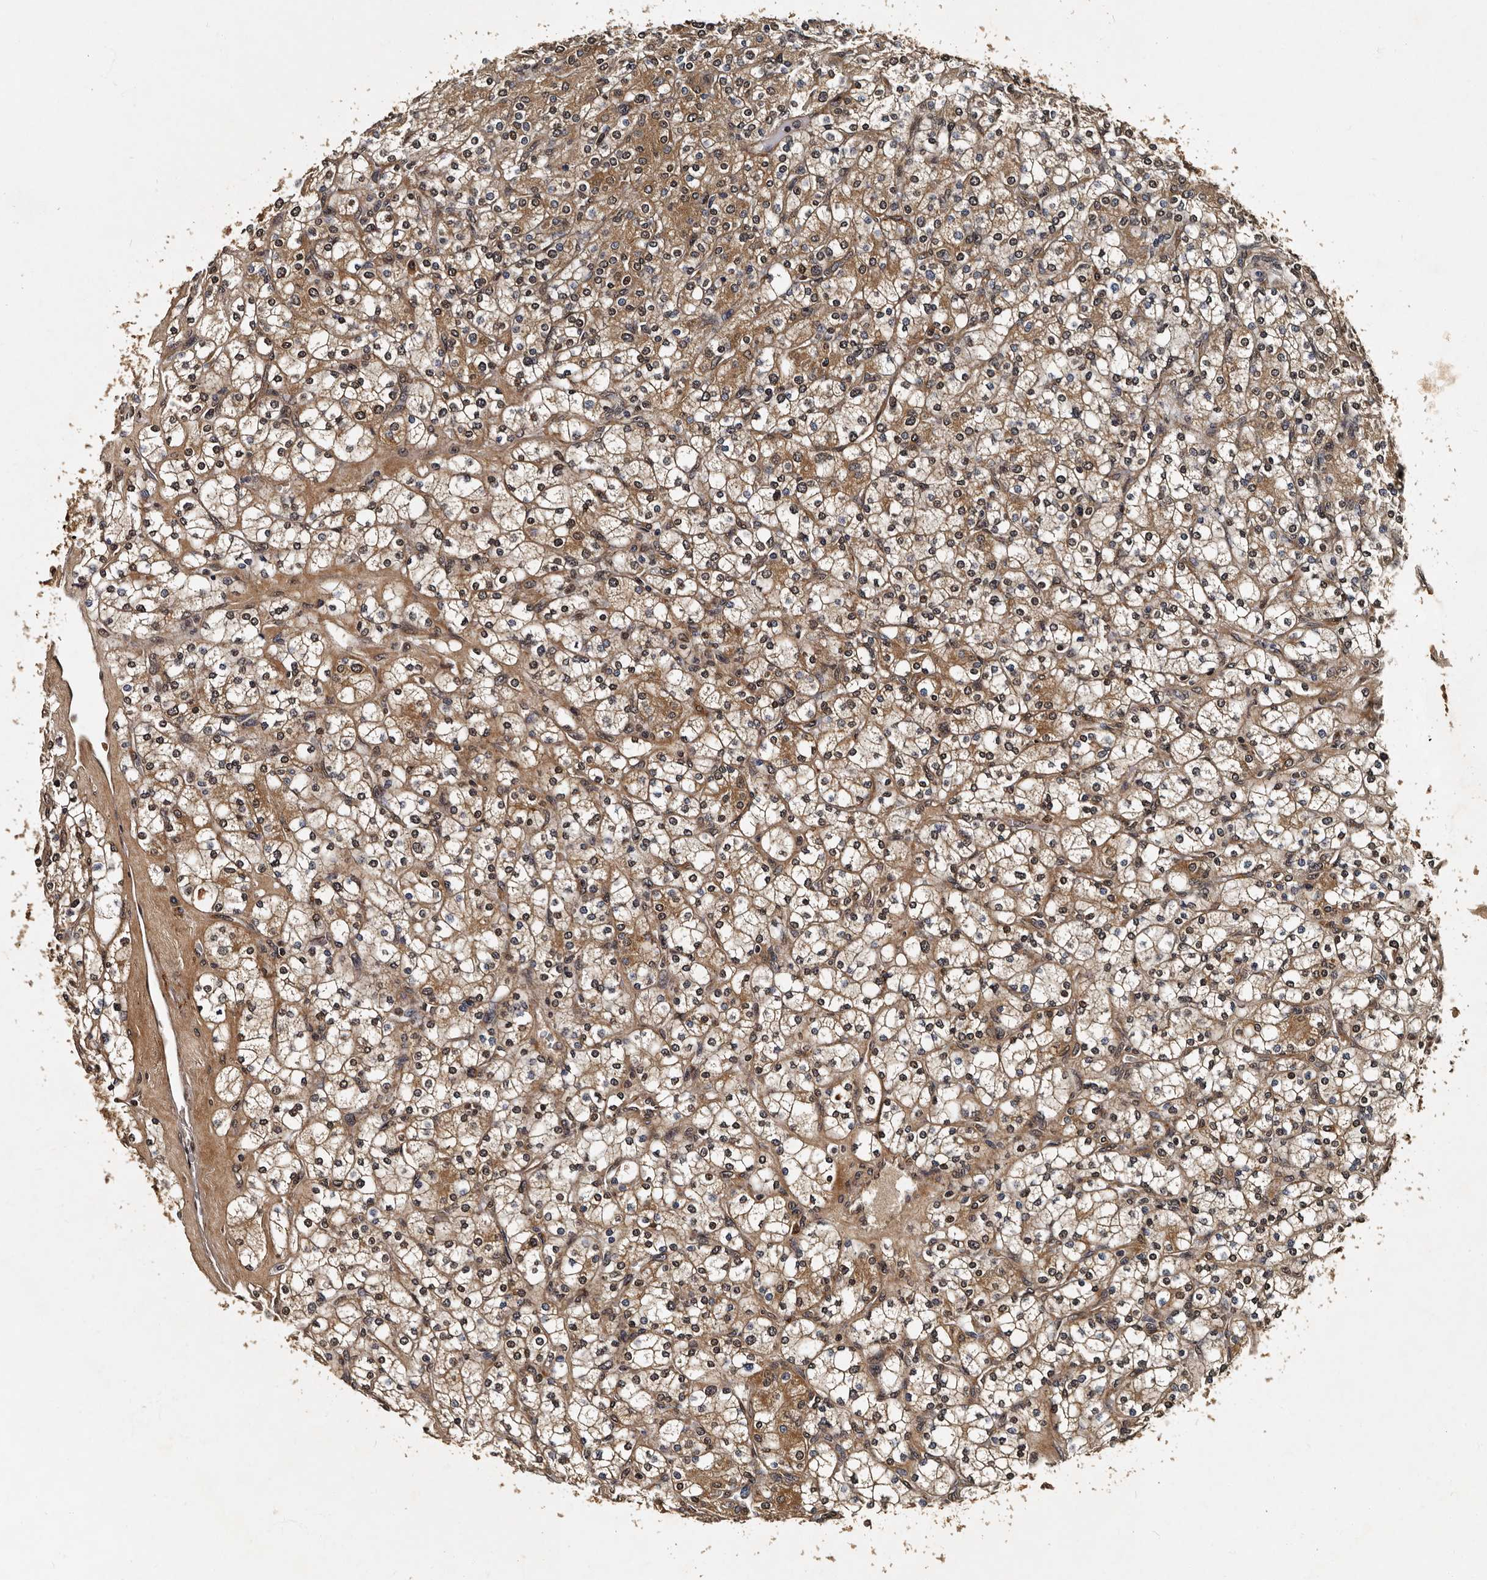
{"staining": {"intensity": "moderate", "quantity": ">75%", "location": "cytoplasmic/membranous,nuclear"}, "tissue": "renal cancer", "cell_type": "Tumor cells", "image_type": "cancer", "snomed": [{"axis": "morphology", "description": "Adenocarcinoma, NOS"}, {"axis": "topography", "description": "Kidney"}], "caption": "Tumor cells reveal medium levels of moderate cytoplasmic/membranous and nuclear positivity in about >75% of cells in human renal cancer.", "gene": "CPNE3", "patient": {"sex": "male", "age": 77}}